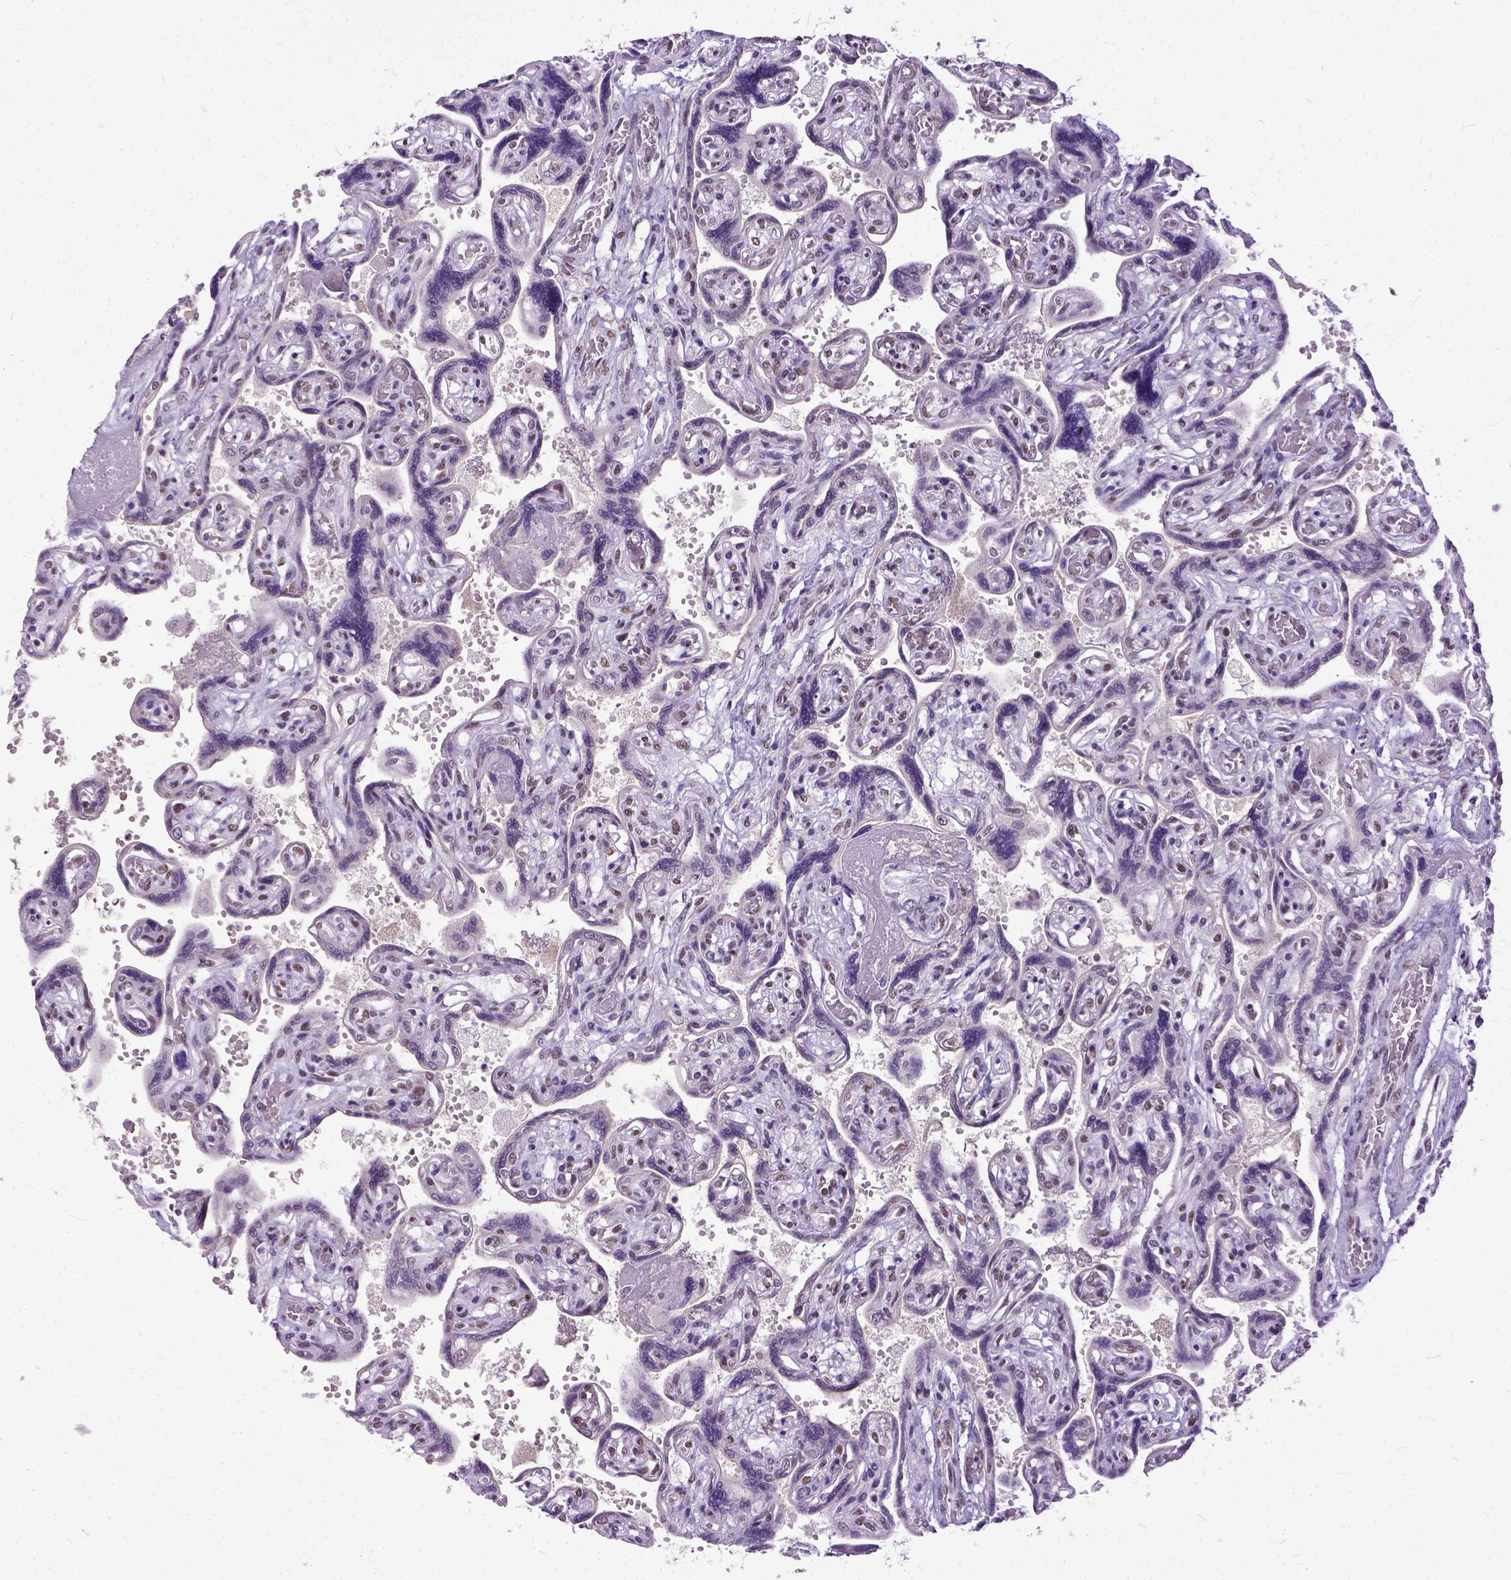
{"staining": {"intensity": "moderate", "quantity": ">75%", "location": "nuclear"}, "tissue": "placenta", "cell_type": "Decidual cells", "image_type": "normal", "snomed": [{"axis": "morphology", "description": "Normal tissue, NOS"}, {"axis": "topography", "description": "Placenta"}], "caption": "The histopathology image displays staining of benign placenta, revealing moderate nuclear protein staining (brown color) within decidual cells.", "gene": "SETD1A", "patient": {"sex": "female", "age": 32}}